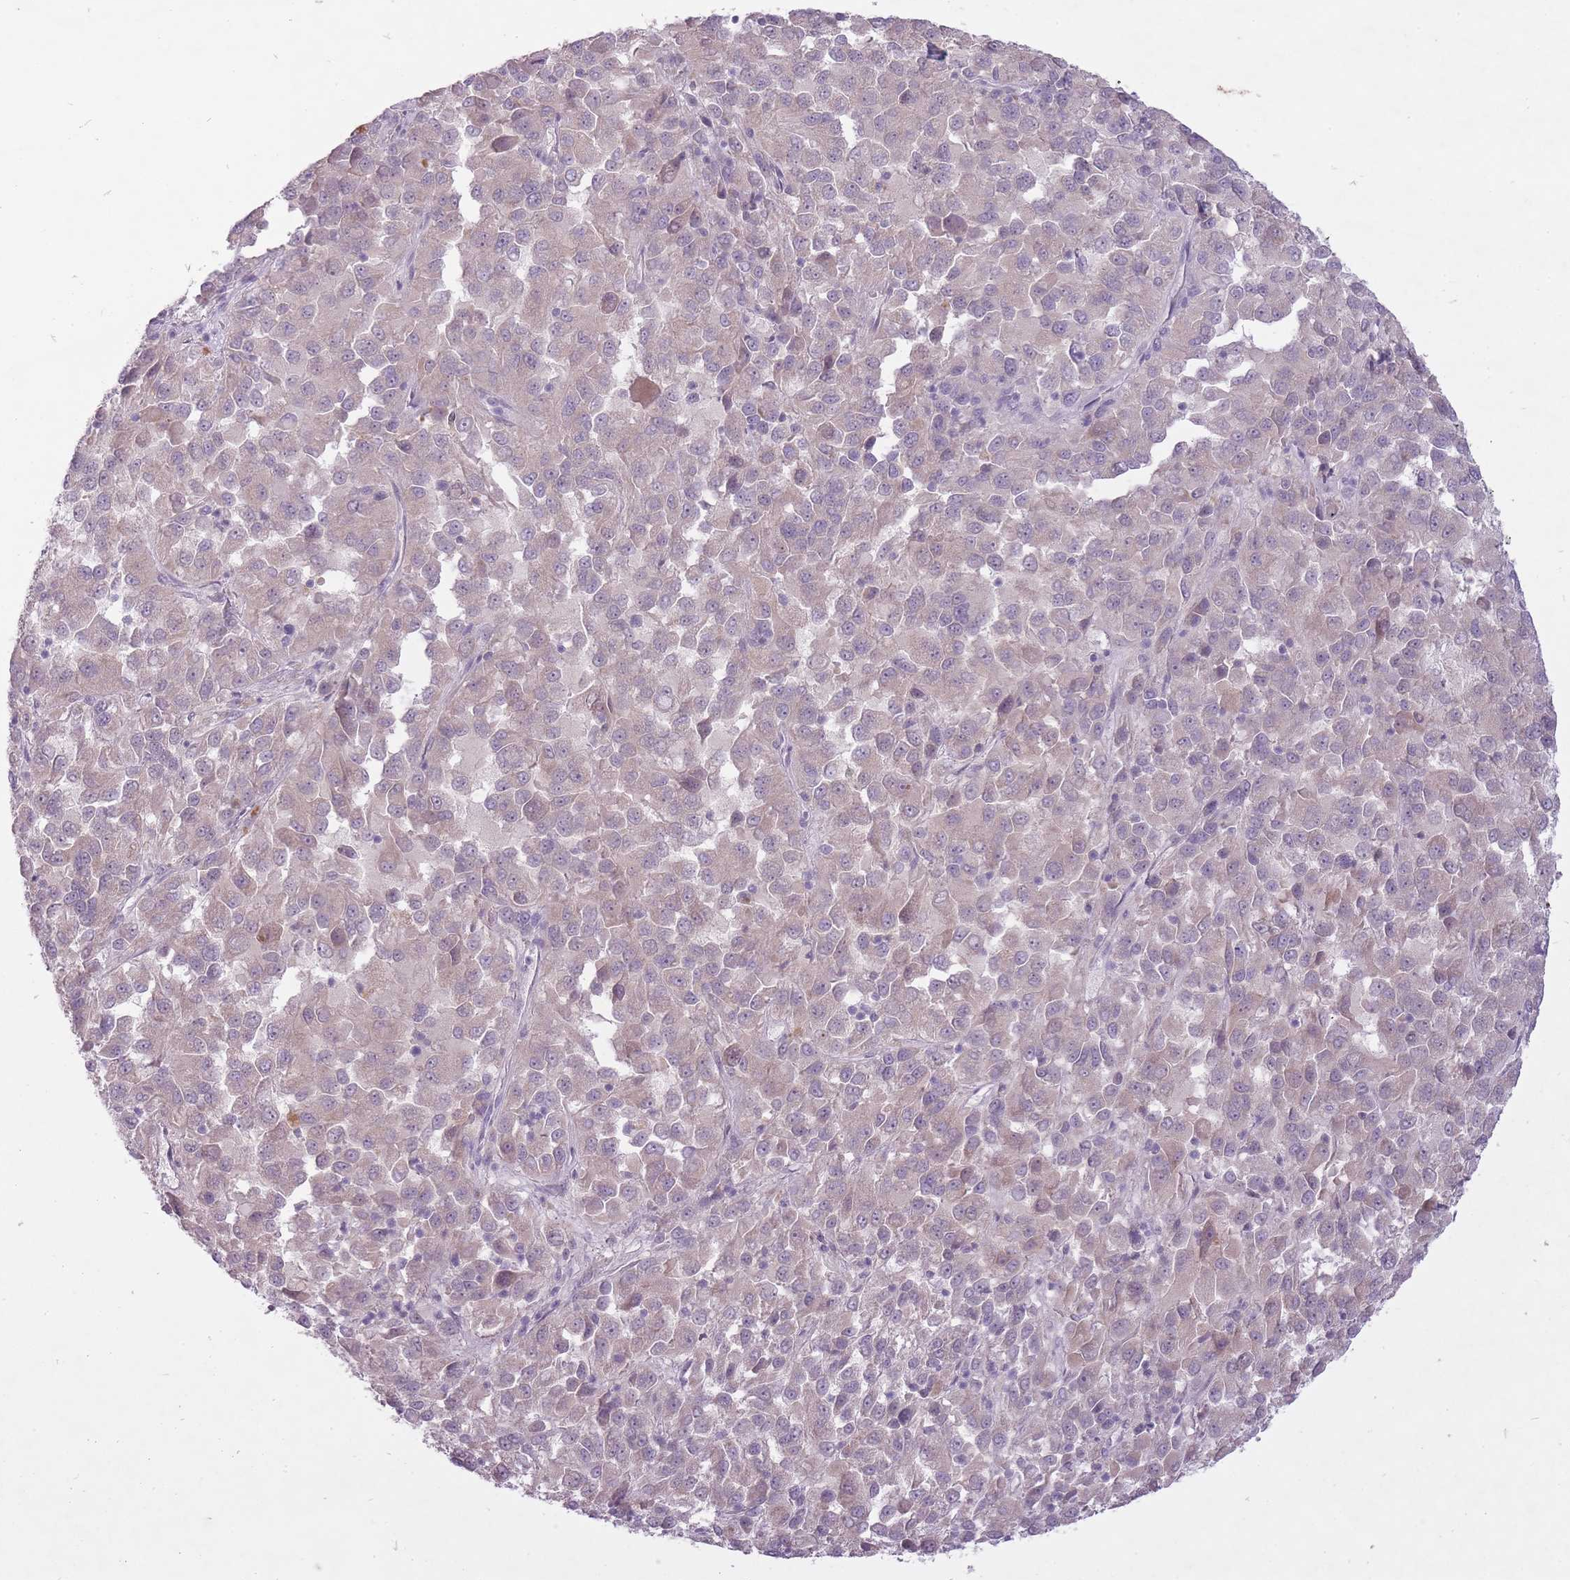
{"staining": {"intensity": "negative", "quantity": "none", "location": "none"}, "tissue": "melanoma", "cell_type": "Tumor cells", "image_type": "cancer", "snomed": [{"axis": "morphology", "description": "Malignant melanoma, Metastatic site"}, {"axis": "topography", "description": "Lung"}], "caption": "A photomicrograph of malignant melanoma (metastatic site) stained for a protein exhibits no brown staining in tumor cells.", "gene": "FAM43B", "patient": {"sex": "male", "age": 64}}